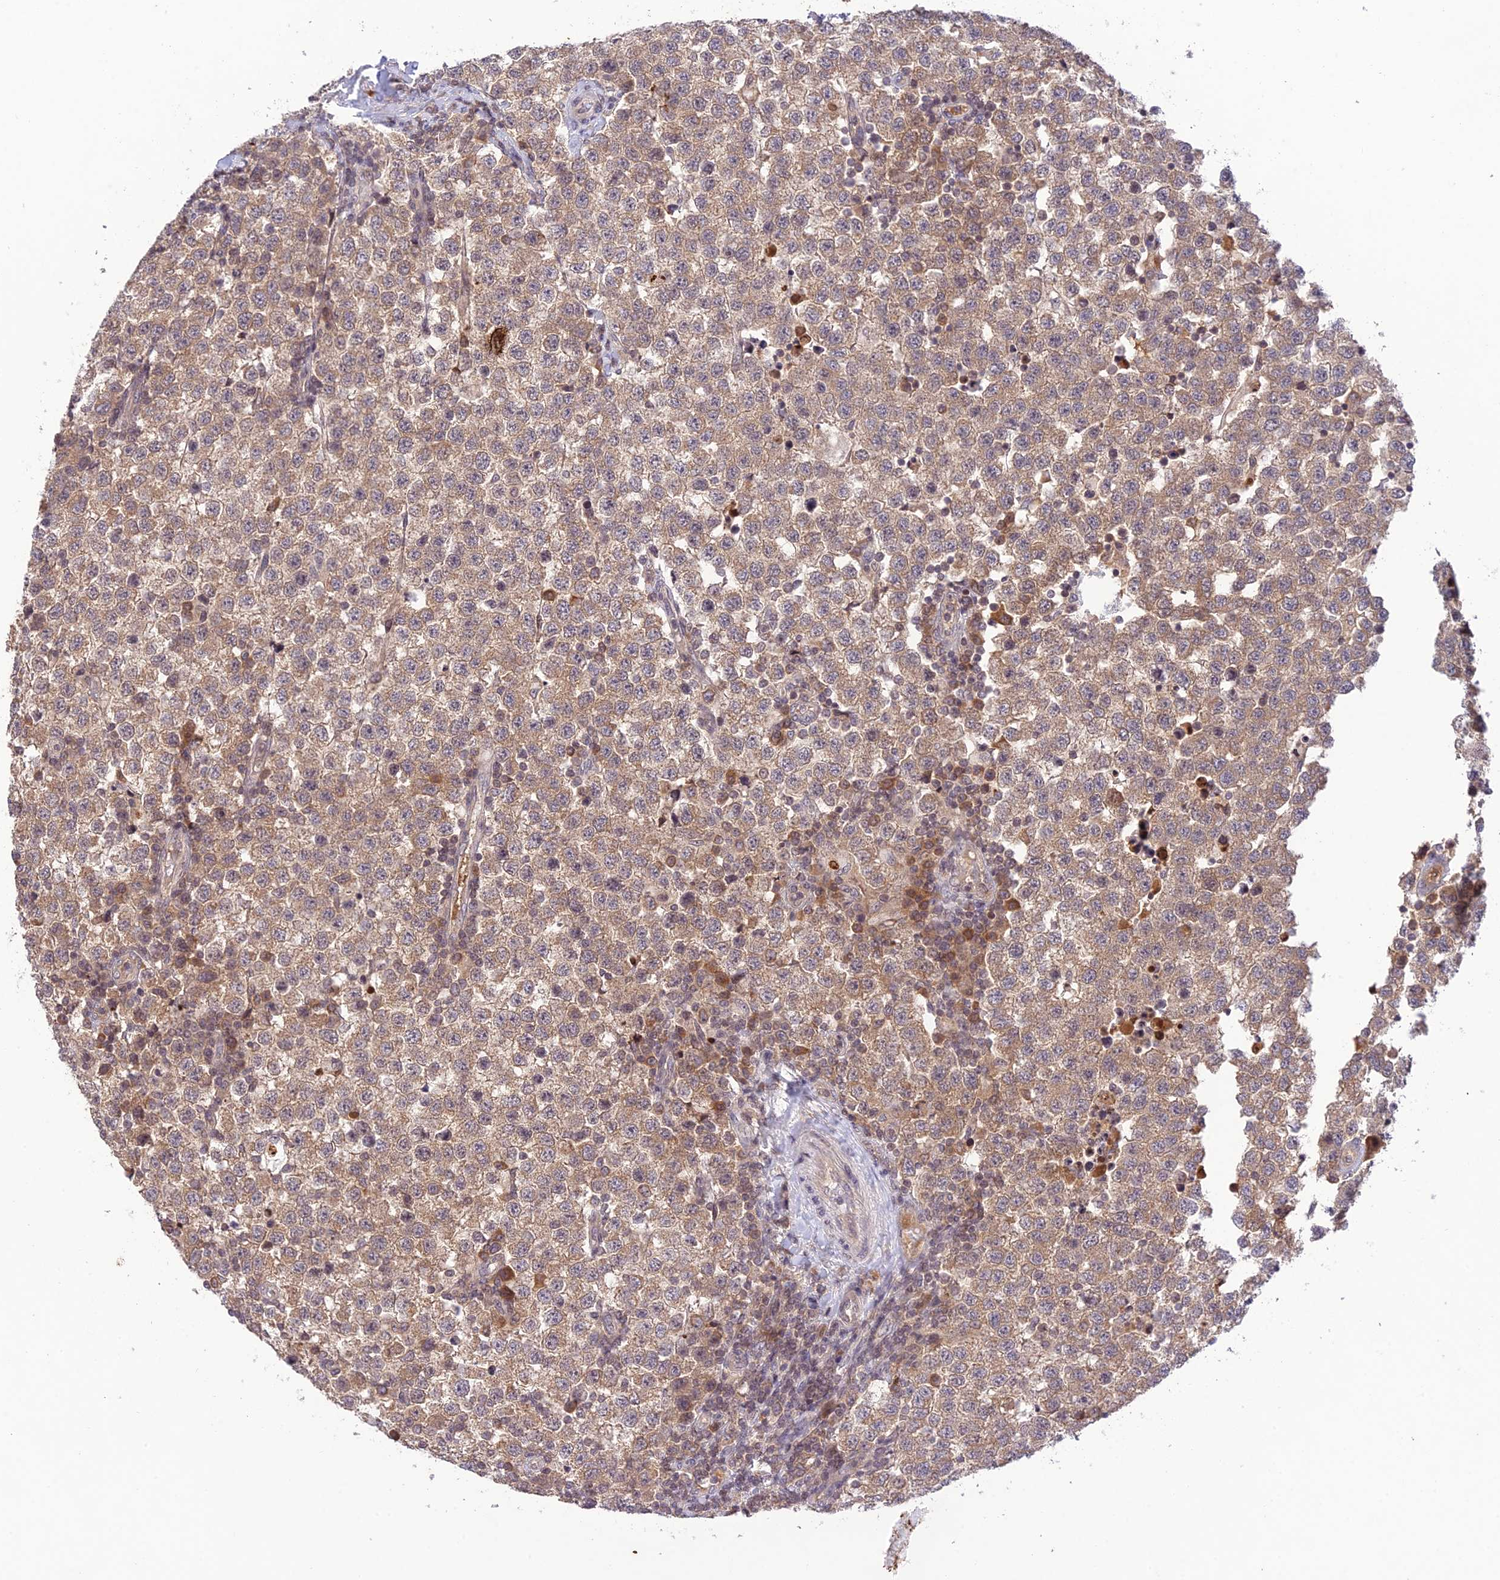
{"staining": {"intensity": "moderate", "quantity": ">75%", "location": "cytoplasmic/membranous"}, "tissue": "testis cancer", "cell_type": "Tumor cells", "image_type": "cancer", "snomed": [{"axis": "morphology", "description": "Seminoma, NOS"}, {"axis": "topography", "description": "Testis"}], "caption": "Protein expression analysis of testis cancer displays moderate cytoplasmic/membranous positivity in about >75% of tumor cells. (Stains: DAB (3,3'-diaminobenzidine) in brown, nuclei in blue, Microscopy: brightfield microscopy at high magnification).", "gene": "TEKT1", "patient": {"sex": "male", "age": 34}}